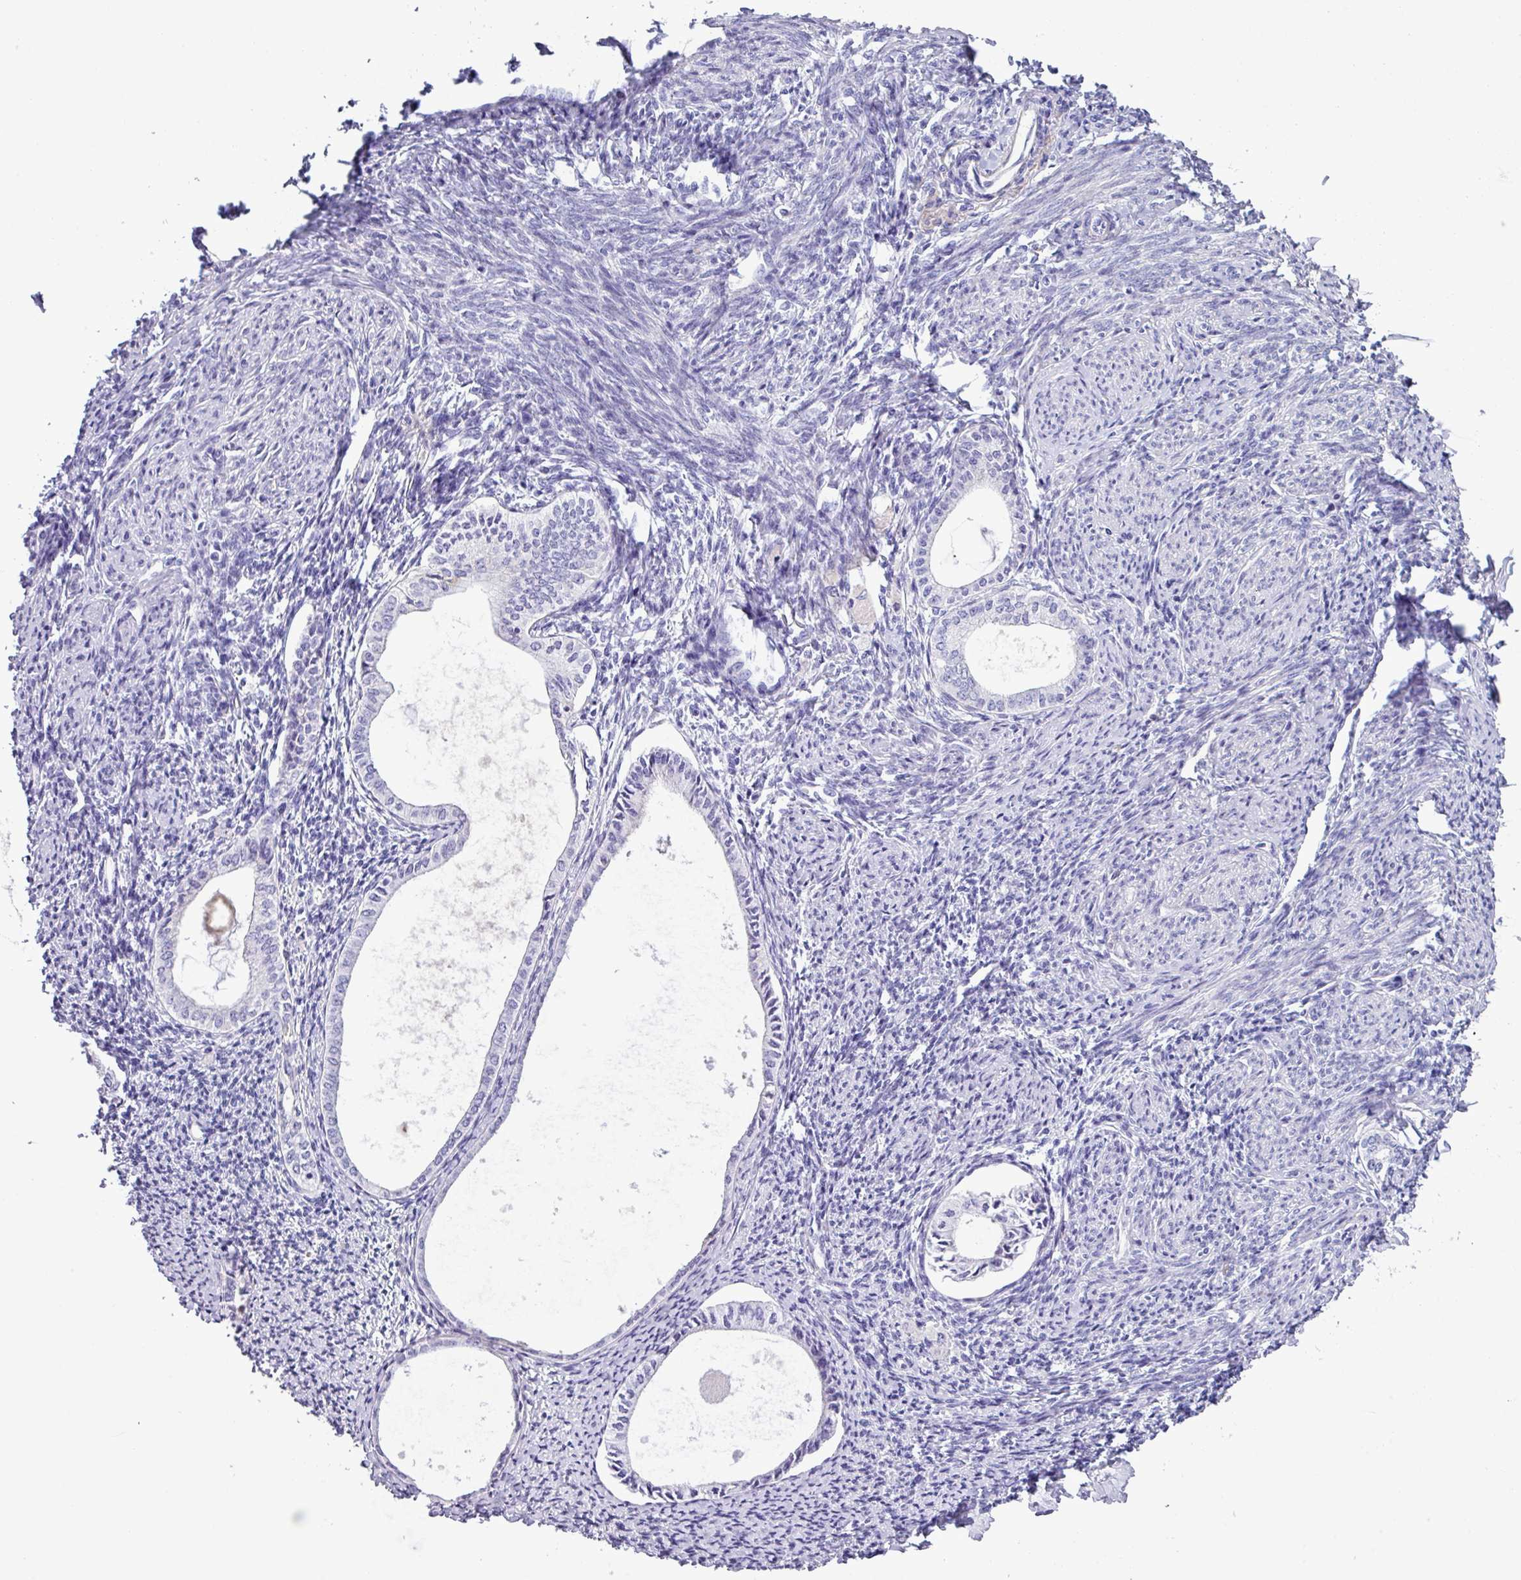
{"staining": {"intensity": "negative", "quantity": "none", "location": "none"}, "tissue": "endometrium", "cell_type": "Cells in endometrial stroma", "image_type": "normal", "snomed": [{"axis": "morphology", "description": "Normal tissue, NOS"}, {"axis": "topography", "description": "Endometrium"}], "caption": "High magnification brightfield microscopy of normal endometrium stained with DAB (brown) and counterstained with hematoxylin (blue): cells in endometrial stroma show no significant staining.", "gene": "TNFSF12", "patient": {"sex": "female", "age": 63}}